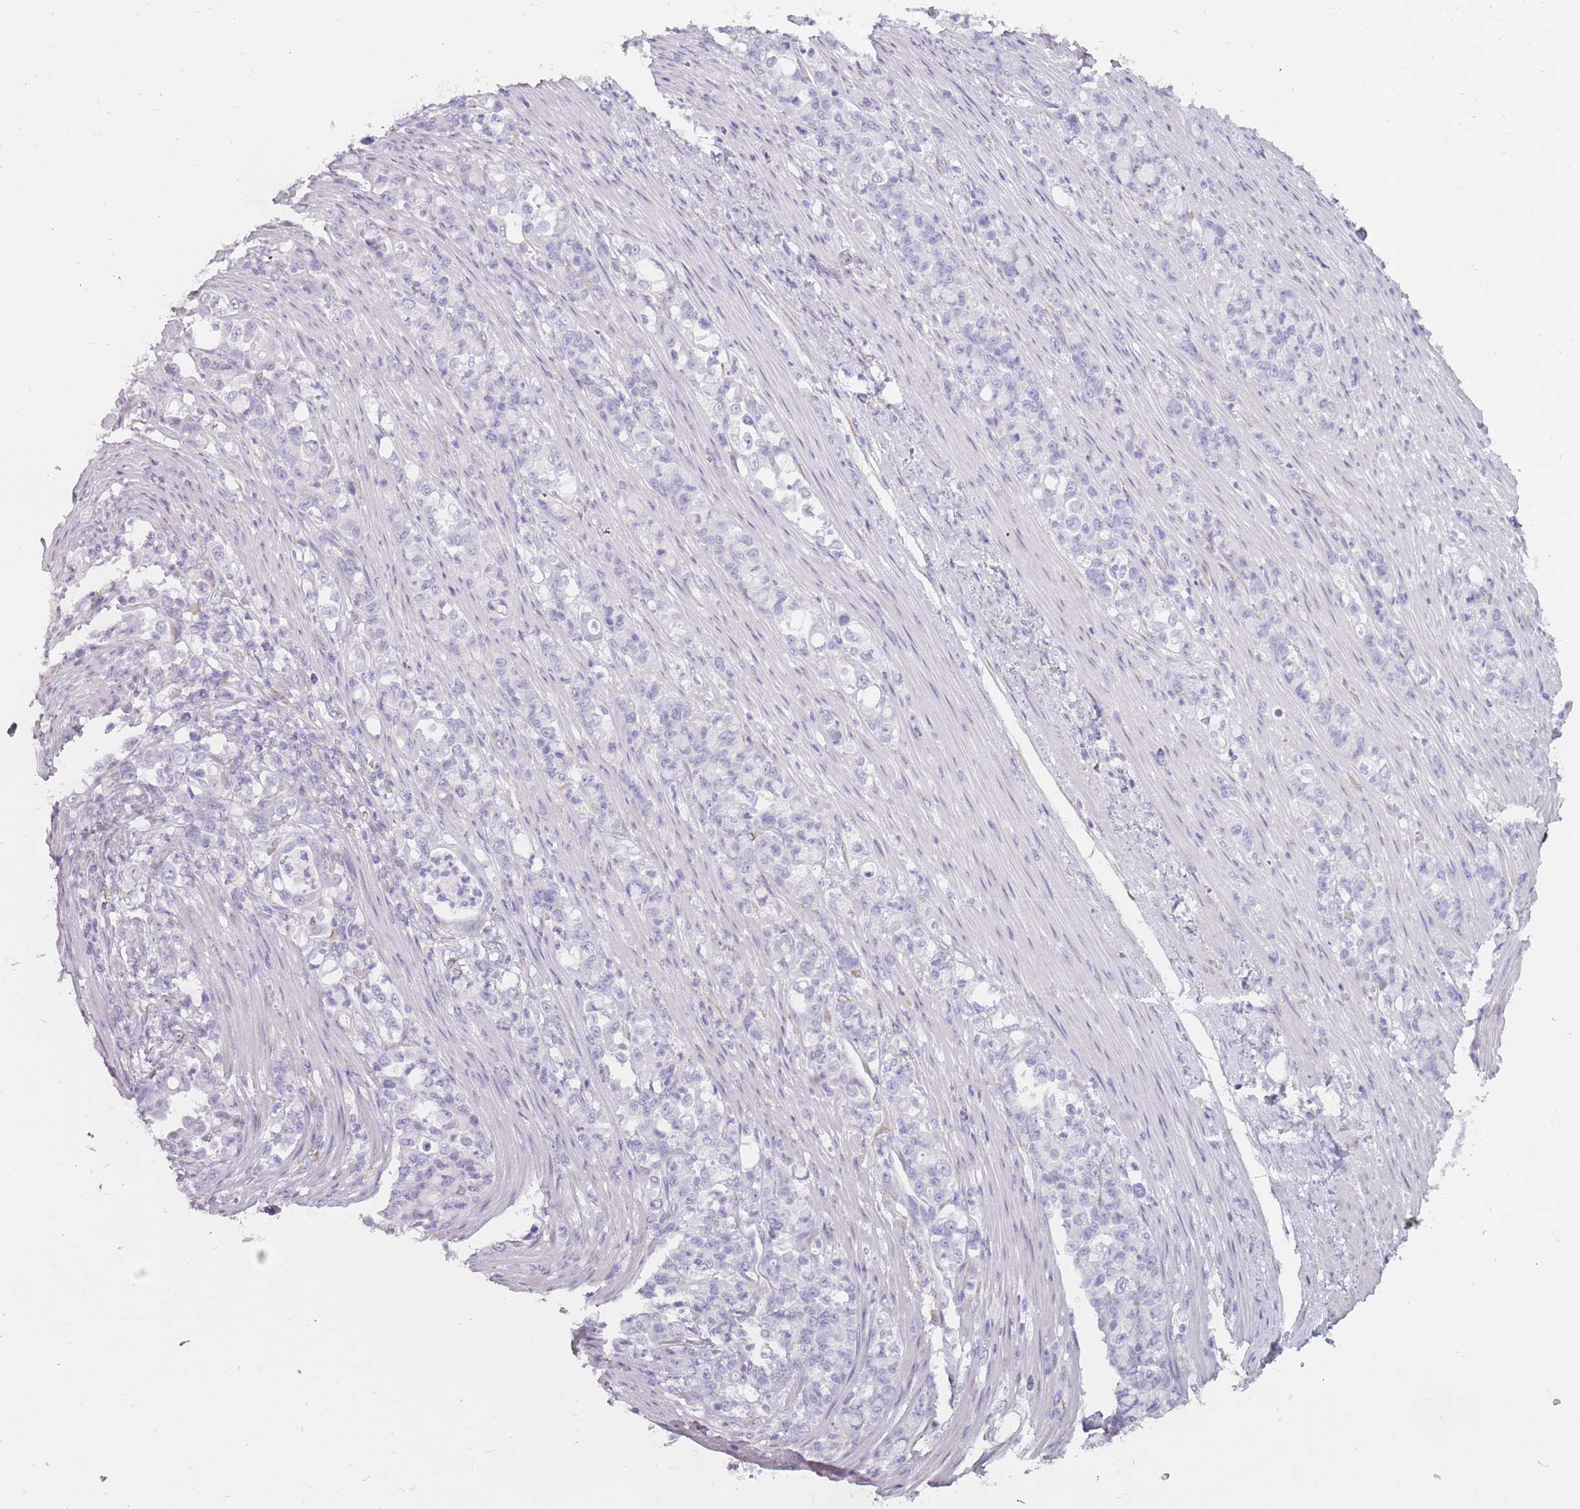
{"staining": {"intensity": "negative", "quantity": "none", "location": "none"}, "tissue": "stomach cancer", "cell_type": "Tumor cells", "image_type": "cancer", "snomed": [{"axis": "morphology", "description": "Normal tissue, NOS"}, {"axis": "morphology", "description": "Adenocarcinoma, NOS"}, {"axis": "topography", "description": "Stomach"}], "caption": "This is an IHC photomicrograph of stomach adenocarcinoma. There is no staining in tumor cells.", "gene": "DDX4", "patient": {"sex": "female", "age": 79}}